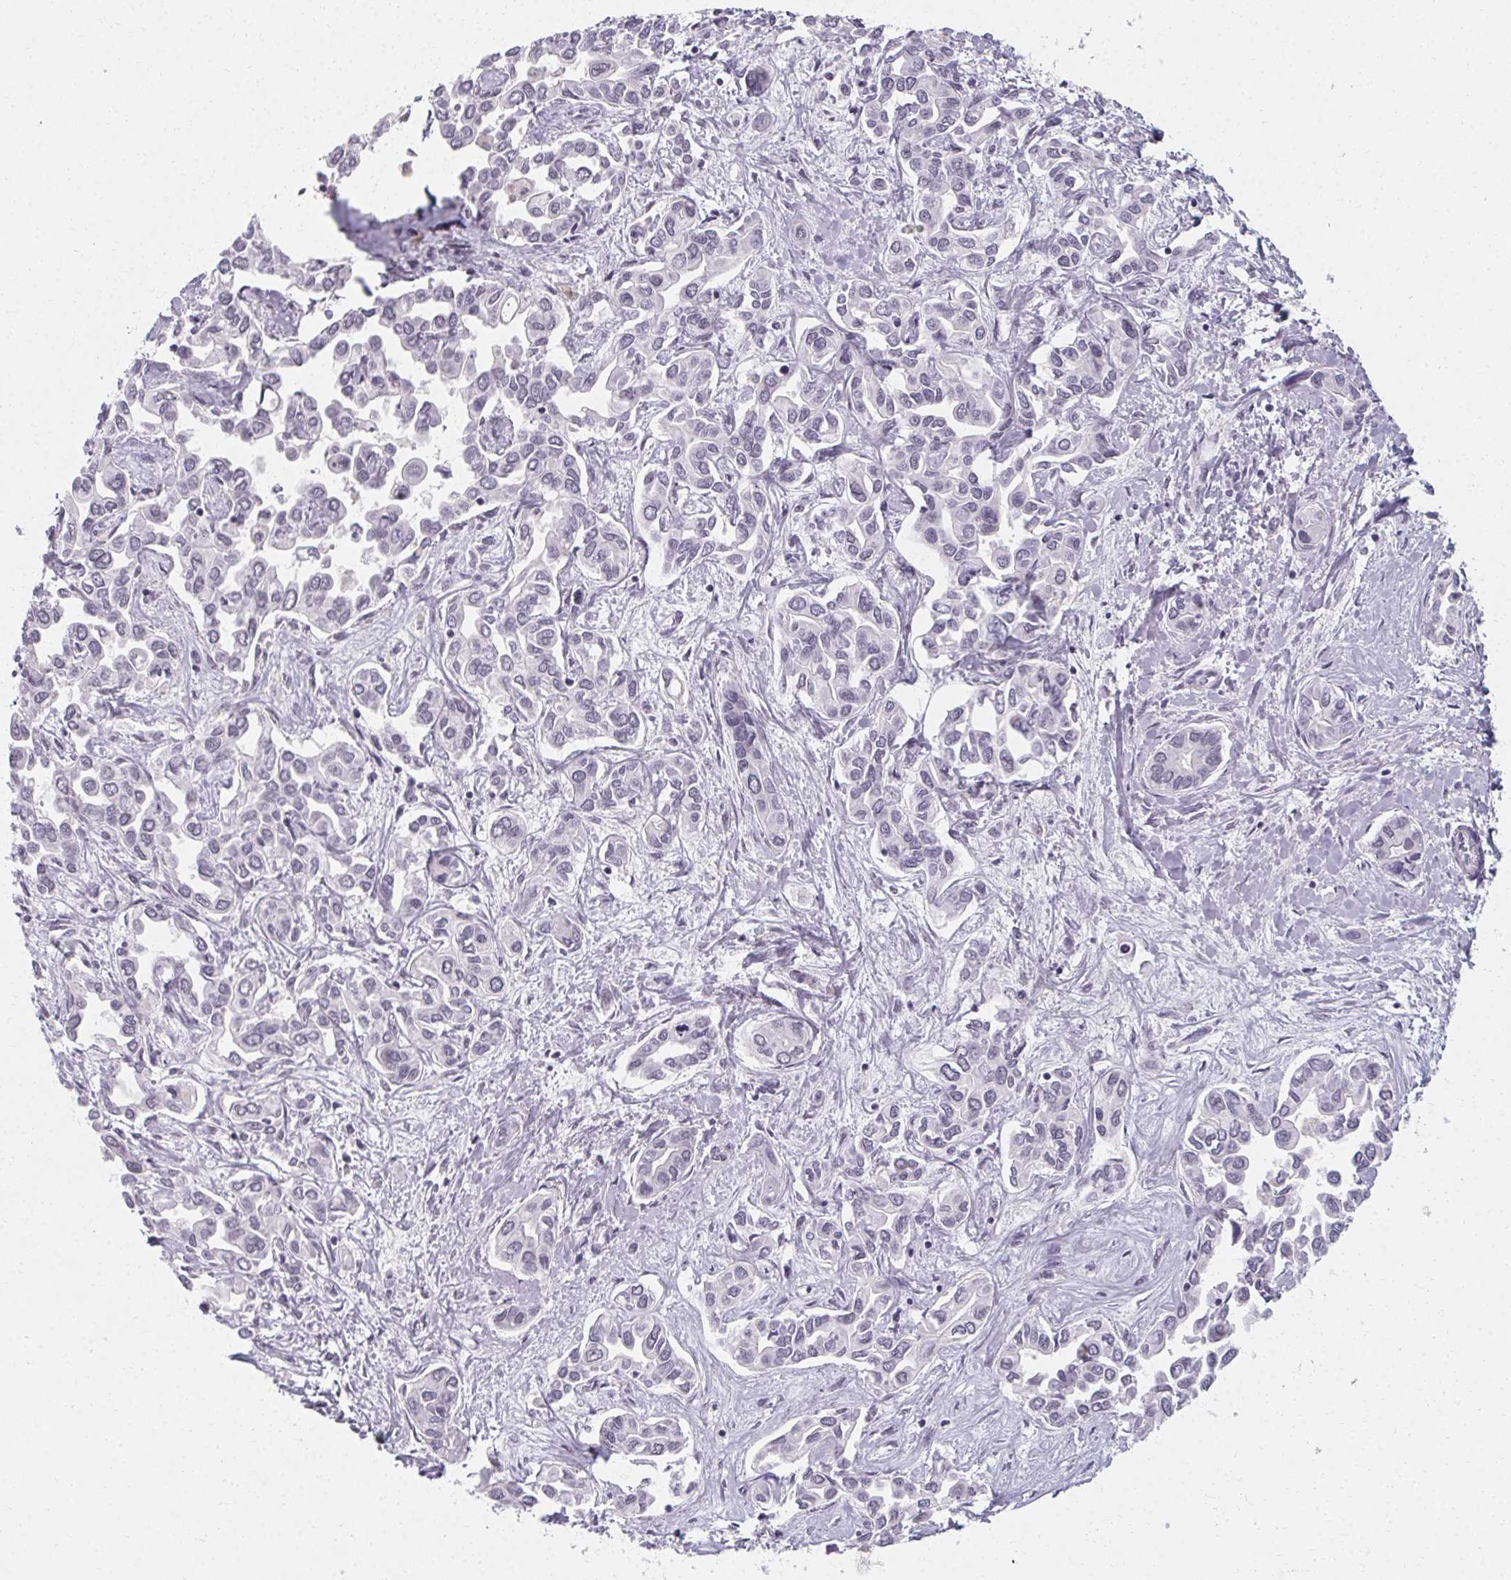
{"staining": {"intensity": "negative", "quantity": "none", "location": "none"}, "tissue": "liver cancer", "cell_type": "Tumor cells", "image_type": "cancer", "snomed": [{"axis": "morphology", "description": "Cholangiocarcinoma"}, {"axis": "topography", "description": "Liver"}], "caption": "DAB (3,3'-diaminobenzidine) immunohistochemical staining of cholangiocarcinoma (liver) exhibits no significant positivity in tumor cells.", "gene": "SYNPR", "patient": {"sex": "female", "age": 64}}